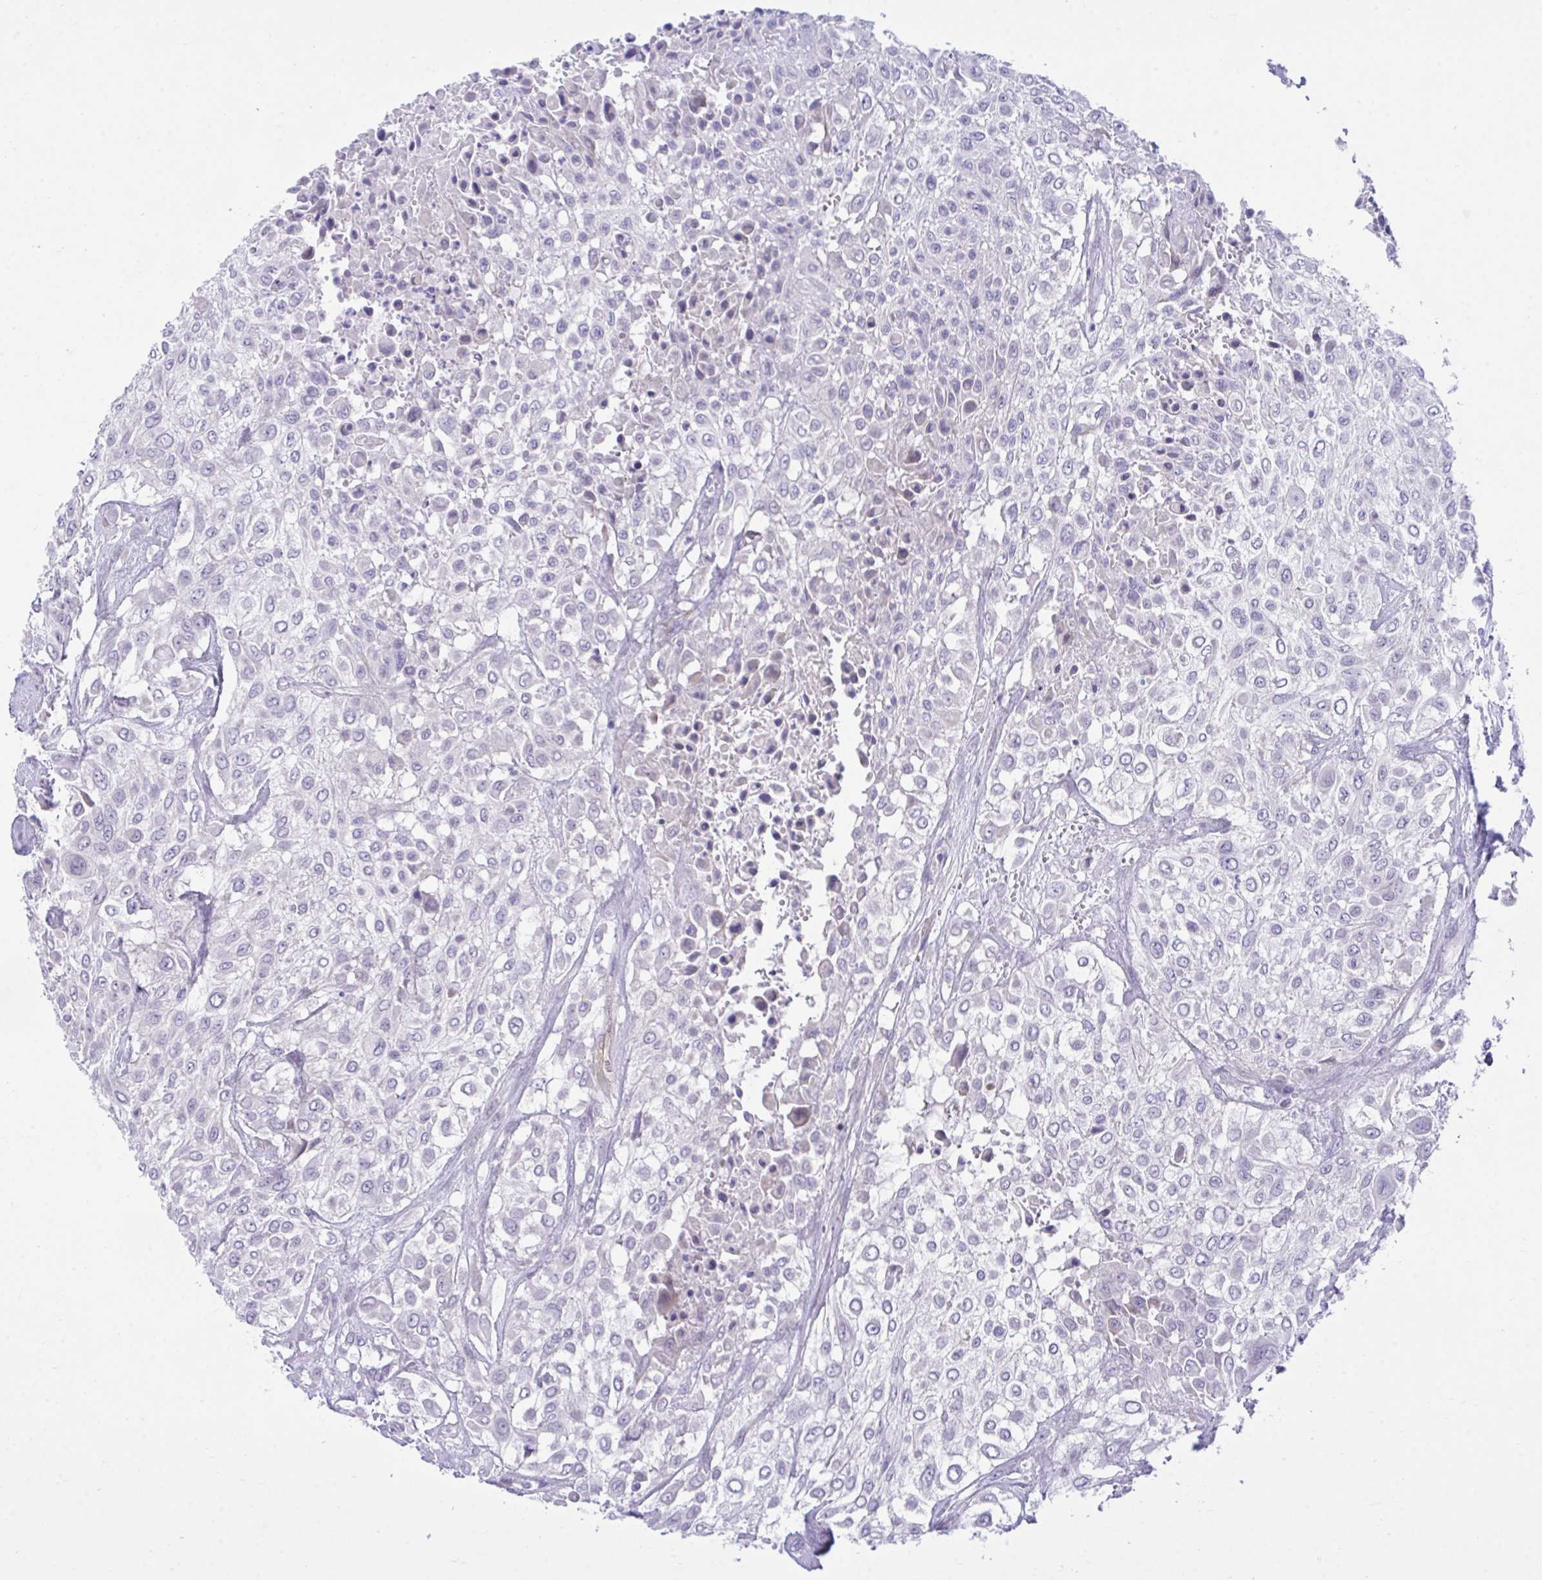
{"staining": {"intensity": "negative", "quantity": "none", "location": "none"}, "tissue": "urothelial cancer", "cell_type": "Tumor cells", "image_type": "cancer", "snomed": [{"axis": "morphology", "description": "Urothelial carcinoma, High grade"}, {"axis": "topography", "description": "Urinary bladder"}], "caption": "Urothelial cancer stained for a protein using immunohistochemistry shows no staining tumor cells.", "gene": "MED9", "patient": {"sex": "male", "age": 57}}